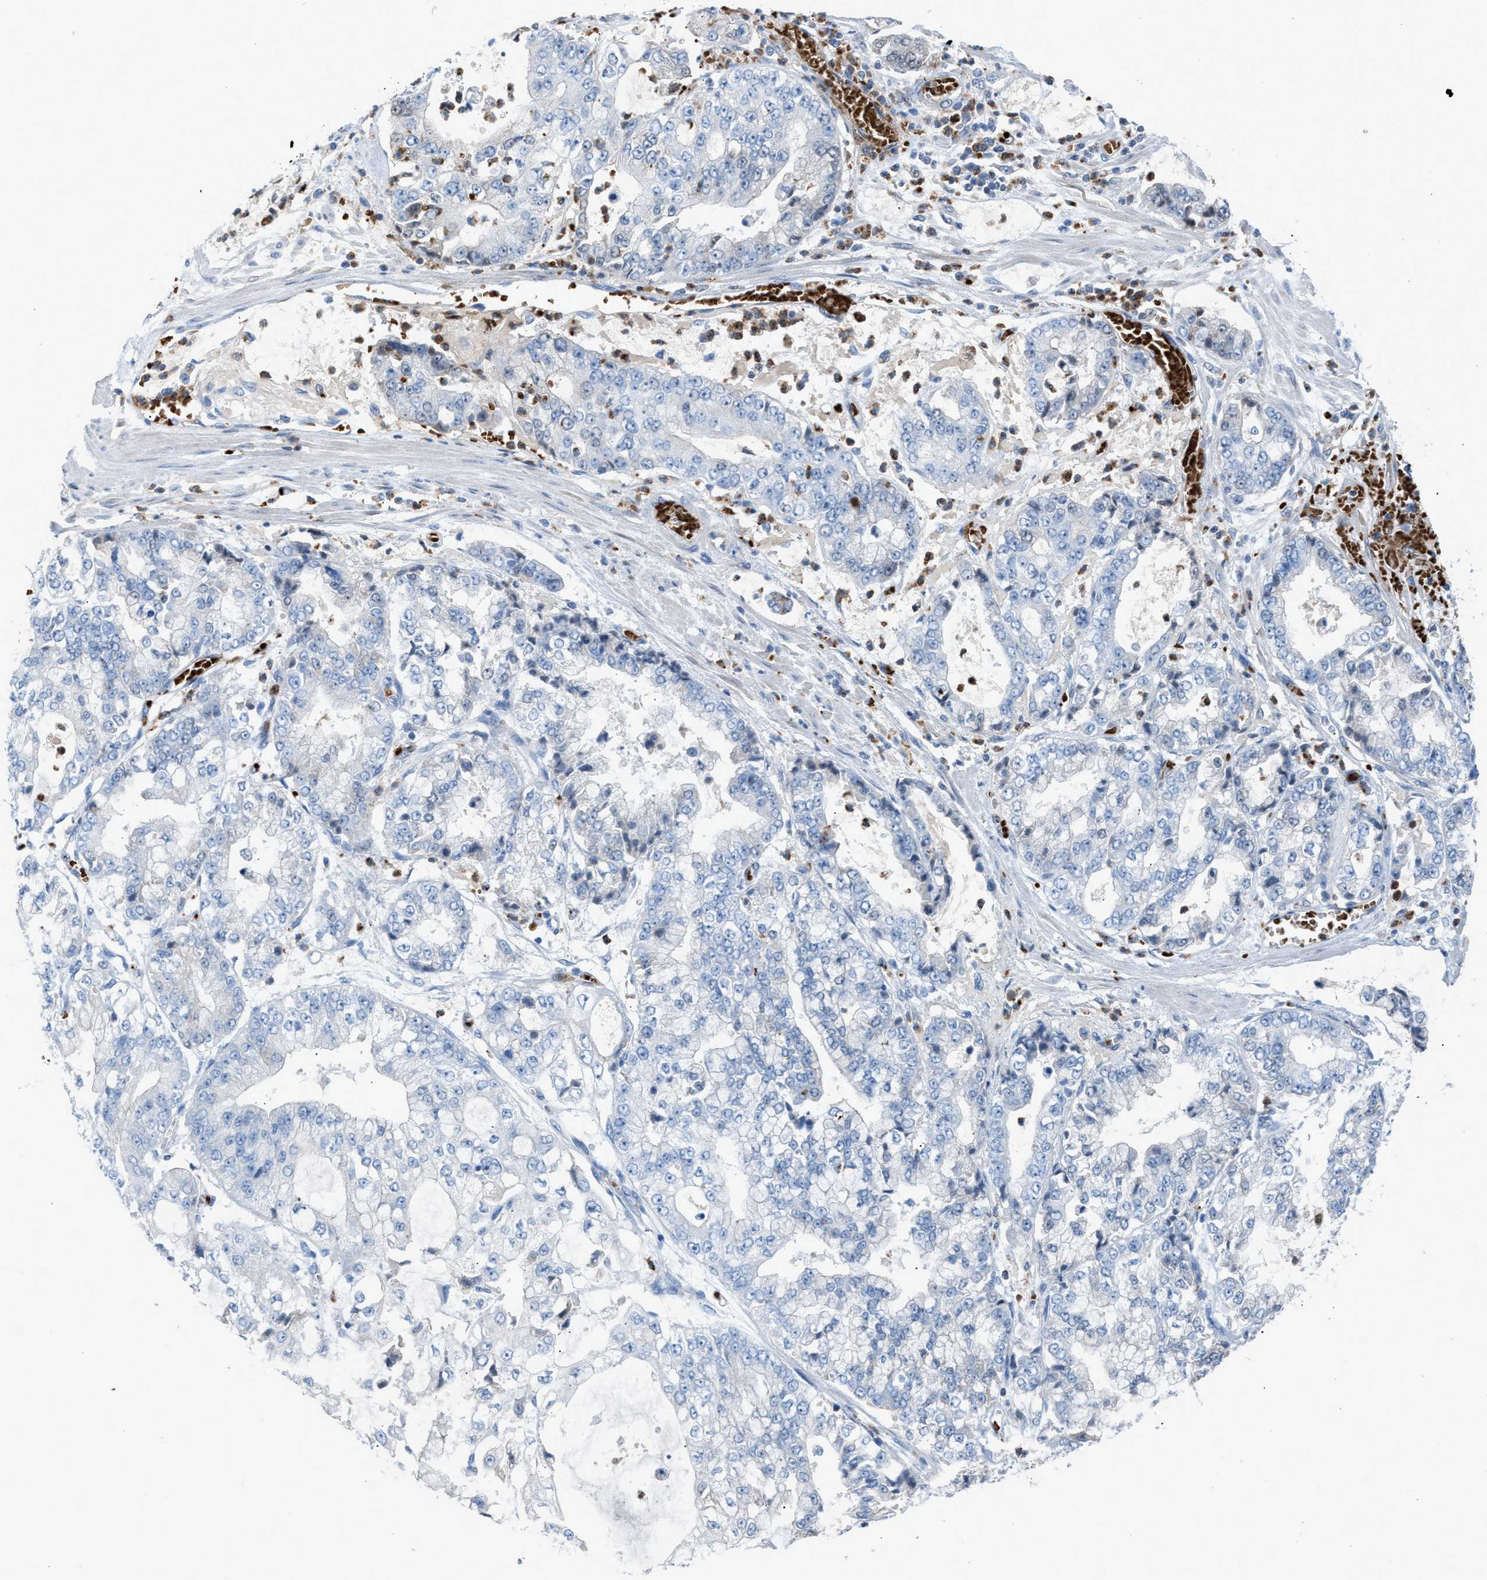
{"staining": {"intensity": "negative", "quantity": "none", "location": "none"}, "tissue": "stomach cancer", "cell_type": "Tumor cells", "image_type": "cancer", "snomed": [{"axis": "morphology", "description": "Adenocarcinoma, NOS"}, {"axis": "topography", "description": "Stomach"}], "caption": "A high-resolution photomicrograph shows immunohistochemistry (IHC) staining of stomach adenocarcinoma, which exhibits no significant expression in tumor cells.", "gene": "CFAP77", "patient": {"sex": "male", "age": 76}}